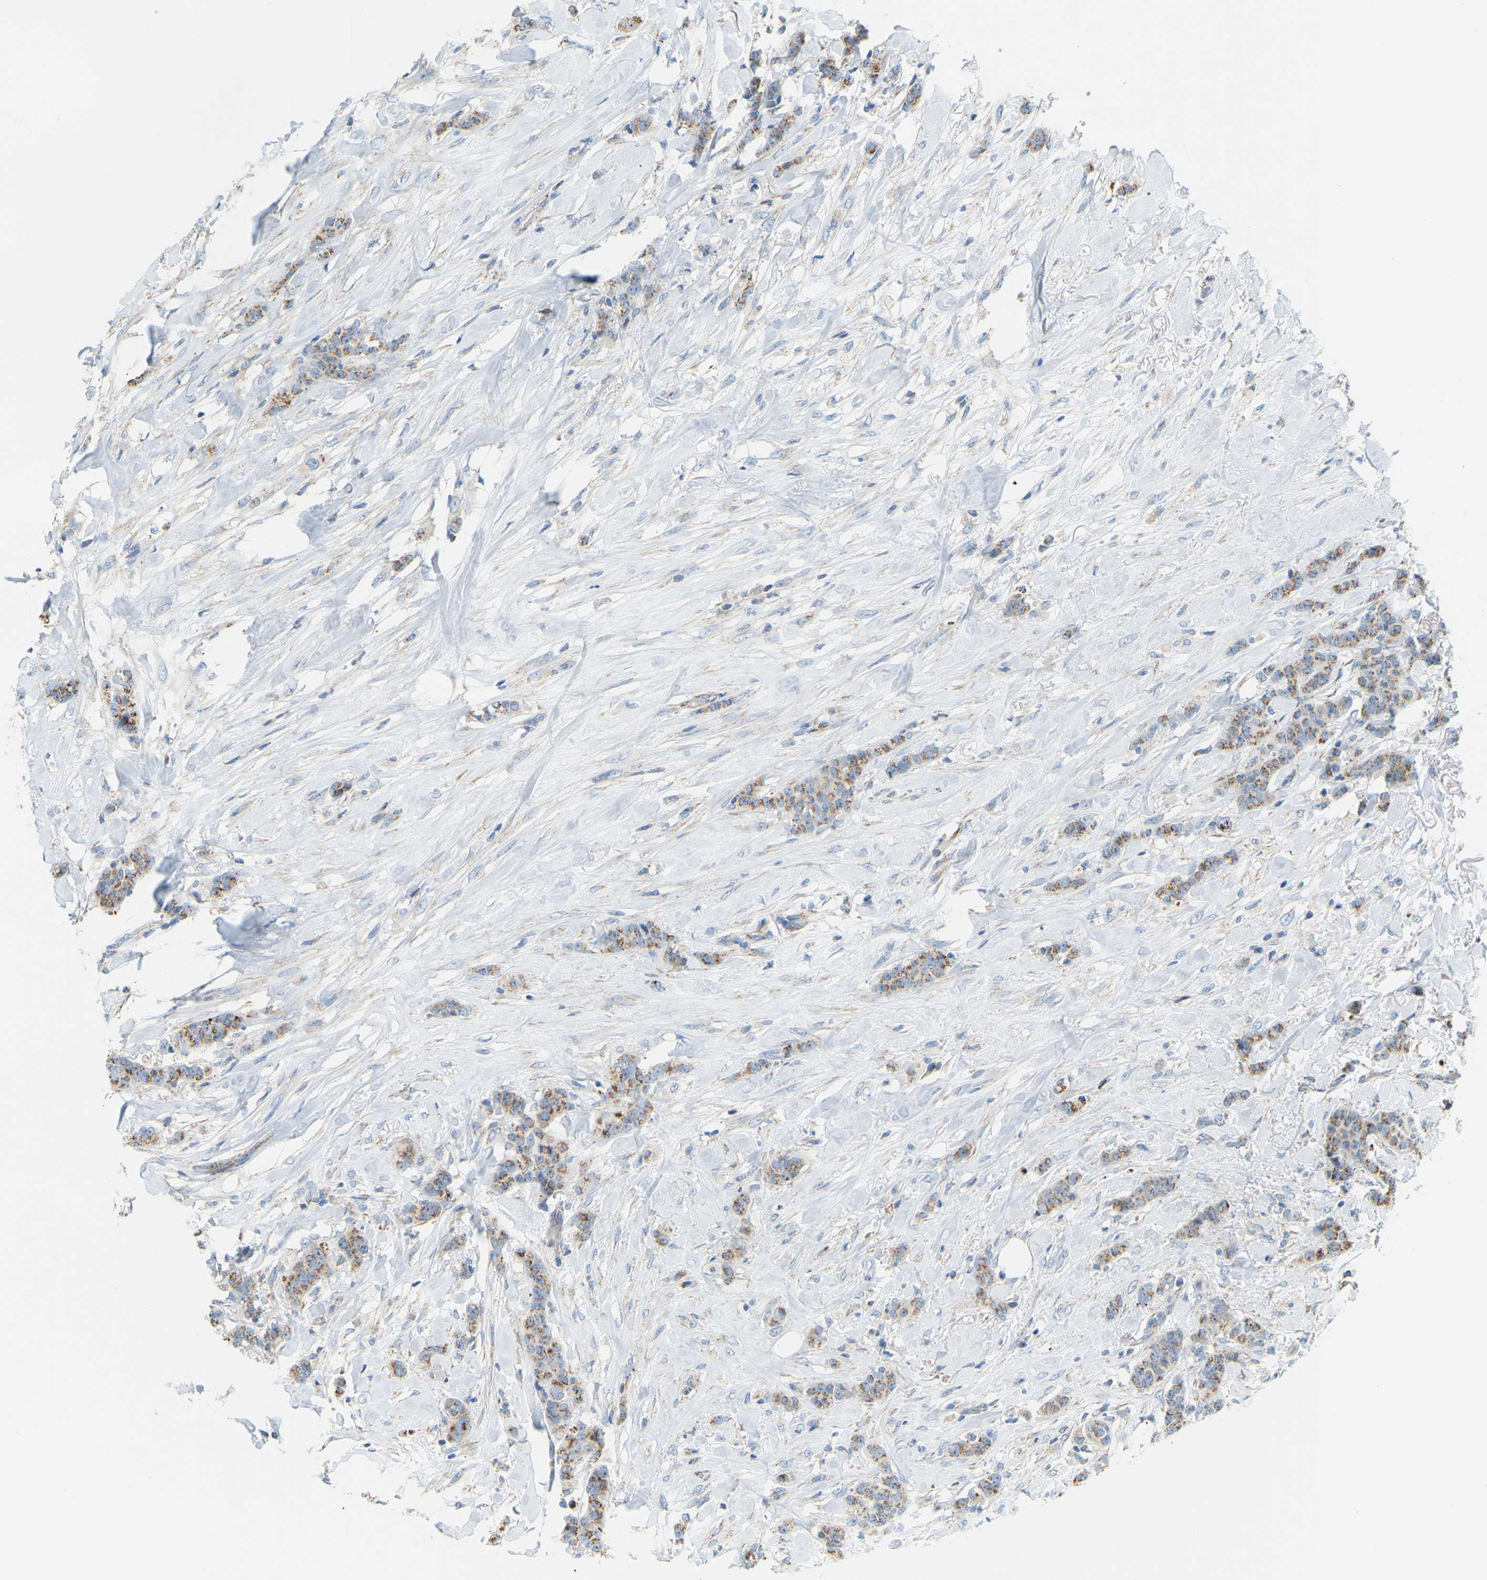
{"staining": {"intensity": "moderate", "quantity": ">75%", "location": "cytoplasmic/membranous"}, "tissue": "breast cancer", "cell_type": "Tumor cells", "image_type": "cancer", "snomed": [{"axis": "morphology", "description": "Normal tissue, NOS"}, {"axis": "morphology", "description": "Duct carcinoma"}, {"axis": "topography", "description": "Breast"}], "caption": "This histopathology image reveals breast cancer (intraductal carcinoma) stained with immunohistochemistry to label a protein in brown. The cytoplasmic/membranous of tumor cells show moderate positivity for the protein. Nuclei are counter-stained blue.", "gene": "GDA", "patient": {"sex": "female", "age": 40}}